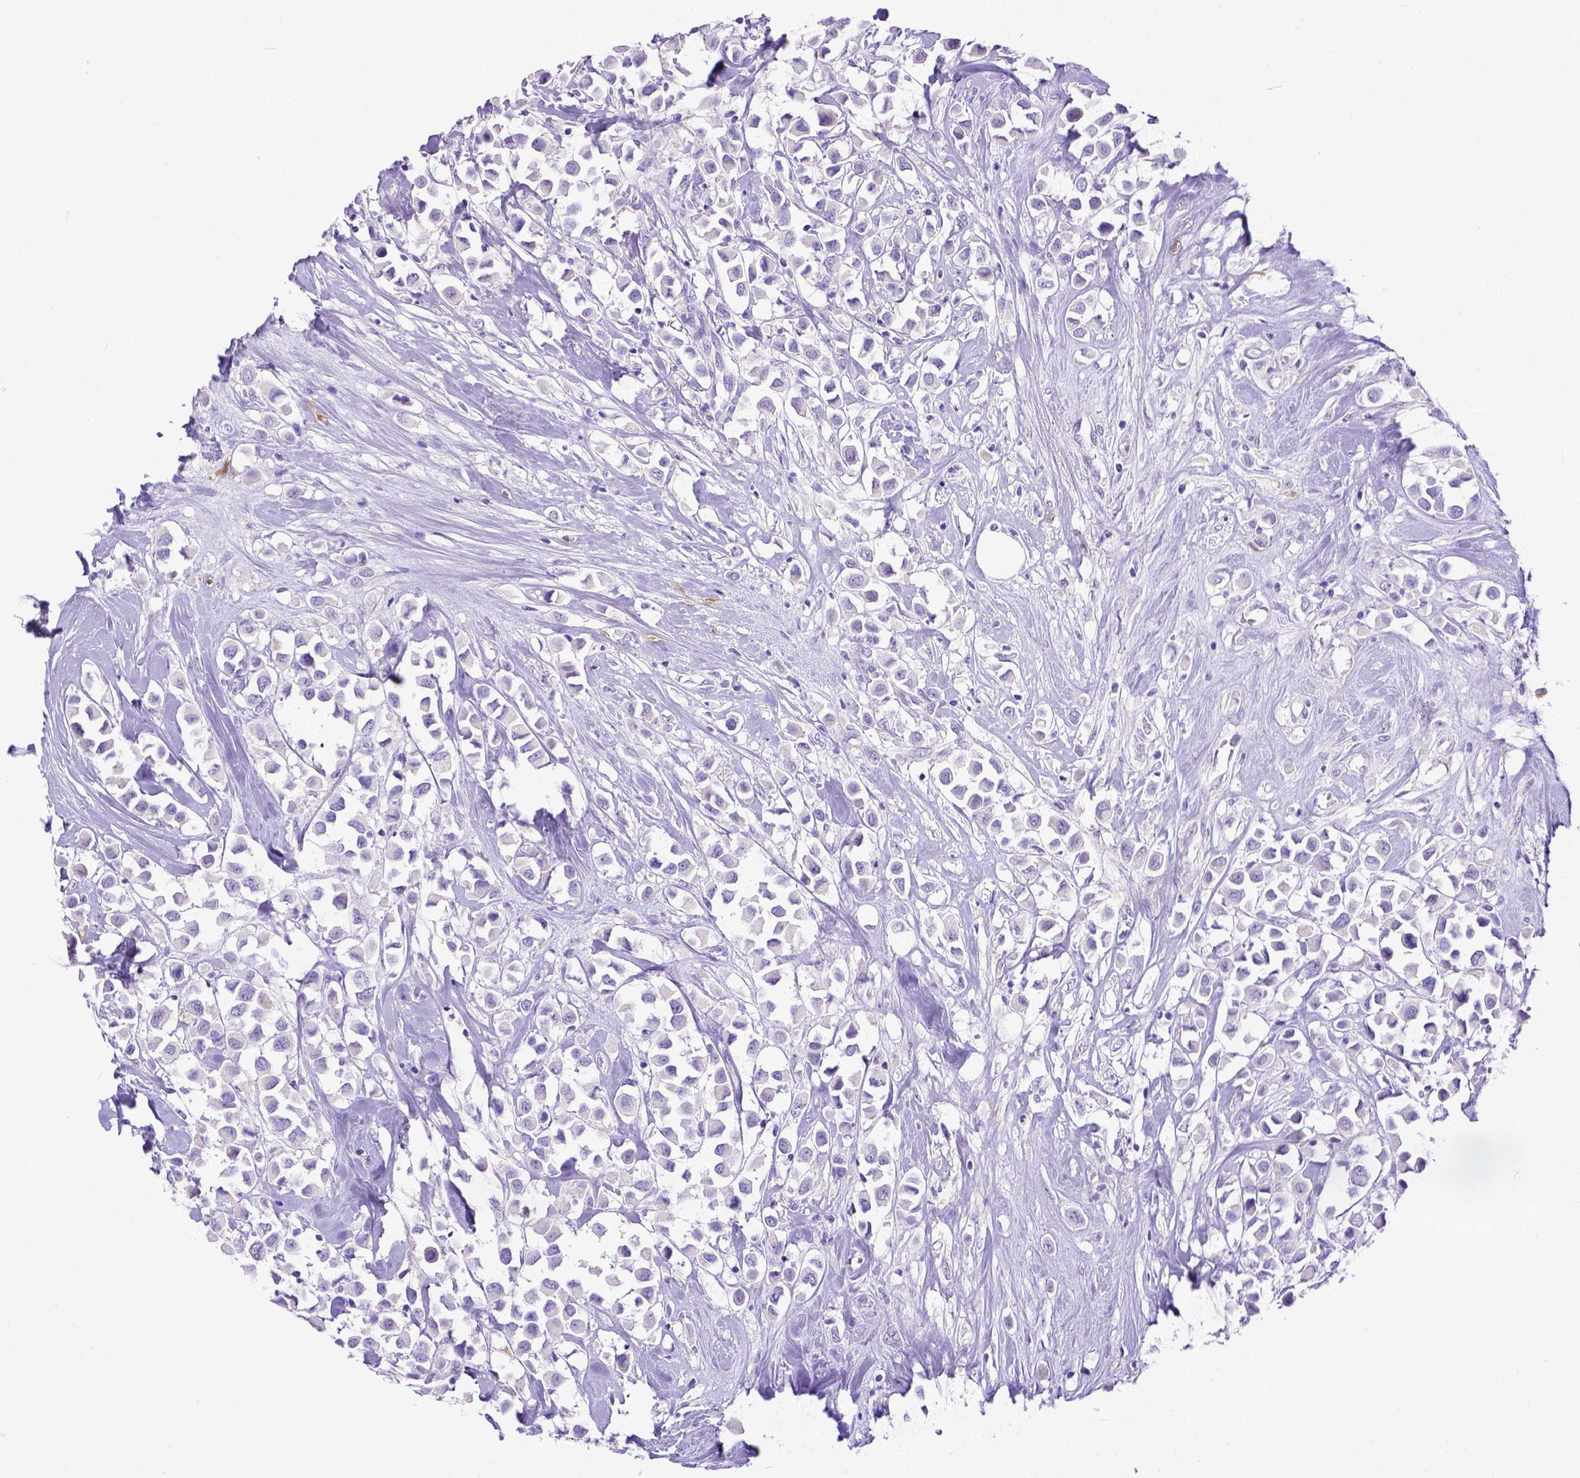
{"staining": {"intensity": "negative", "quantity": "none", "location": "none"}, "tissue": "breast cancer", "cell_type": "Tumor cells", "image_type": "cancer", "snomed": [{"axis": "morphology", "description": "Duct carcinoma"}, {"axis": "topography", "description": "Breast"}], "caption": "This is a histopathology image of immunohistochemistry (IHC) staining of breast cancer, which shows no expression in tumor cells.", "gene": "KIT", "patient": {"sex": "female", "age": 61}}